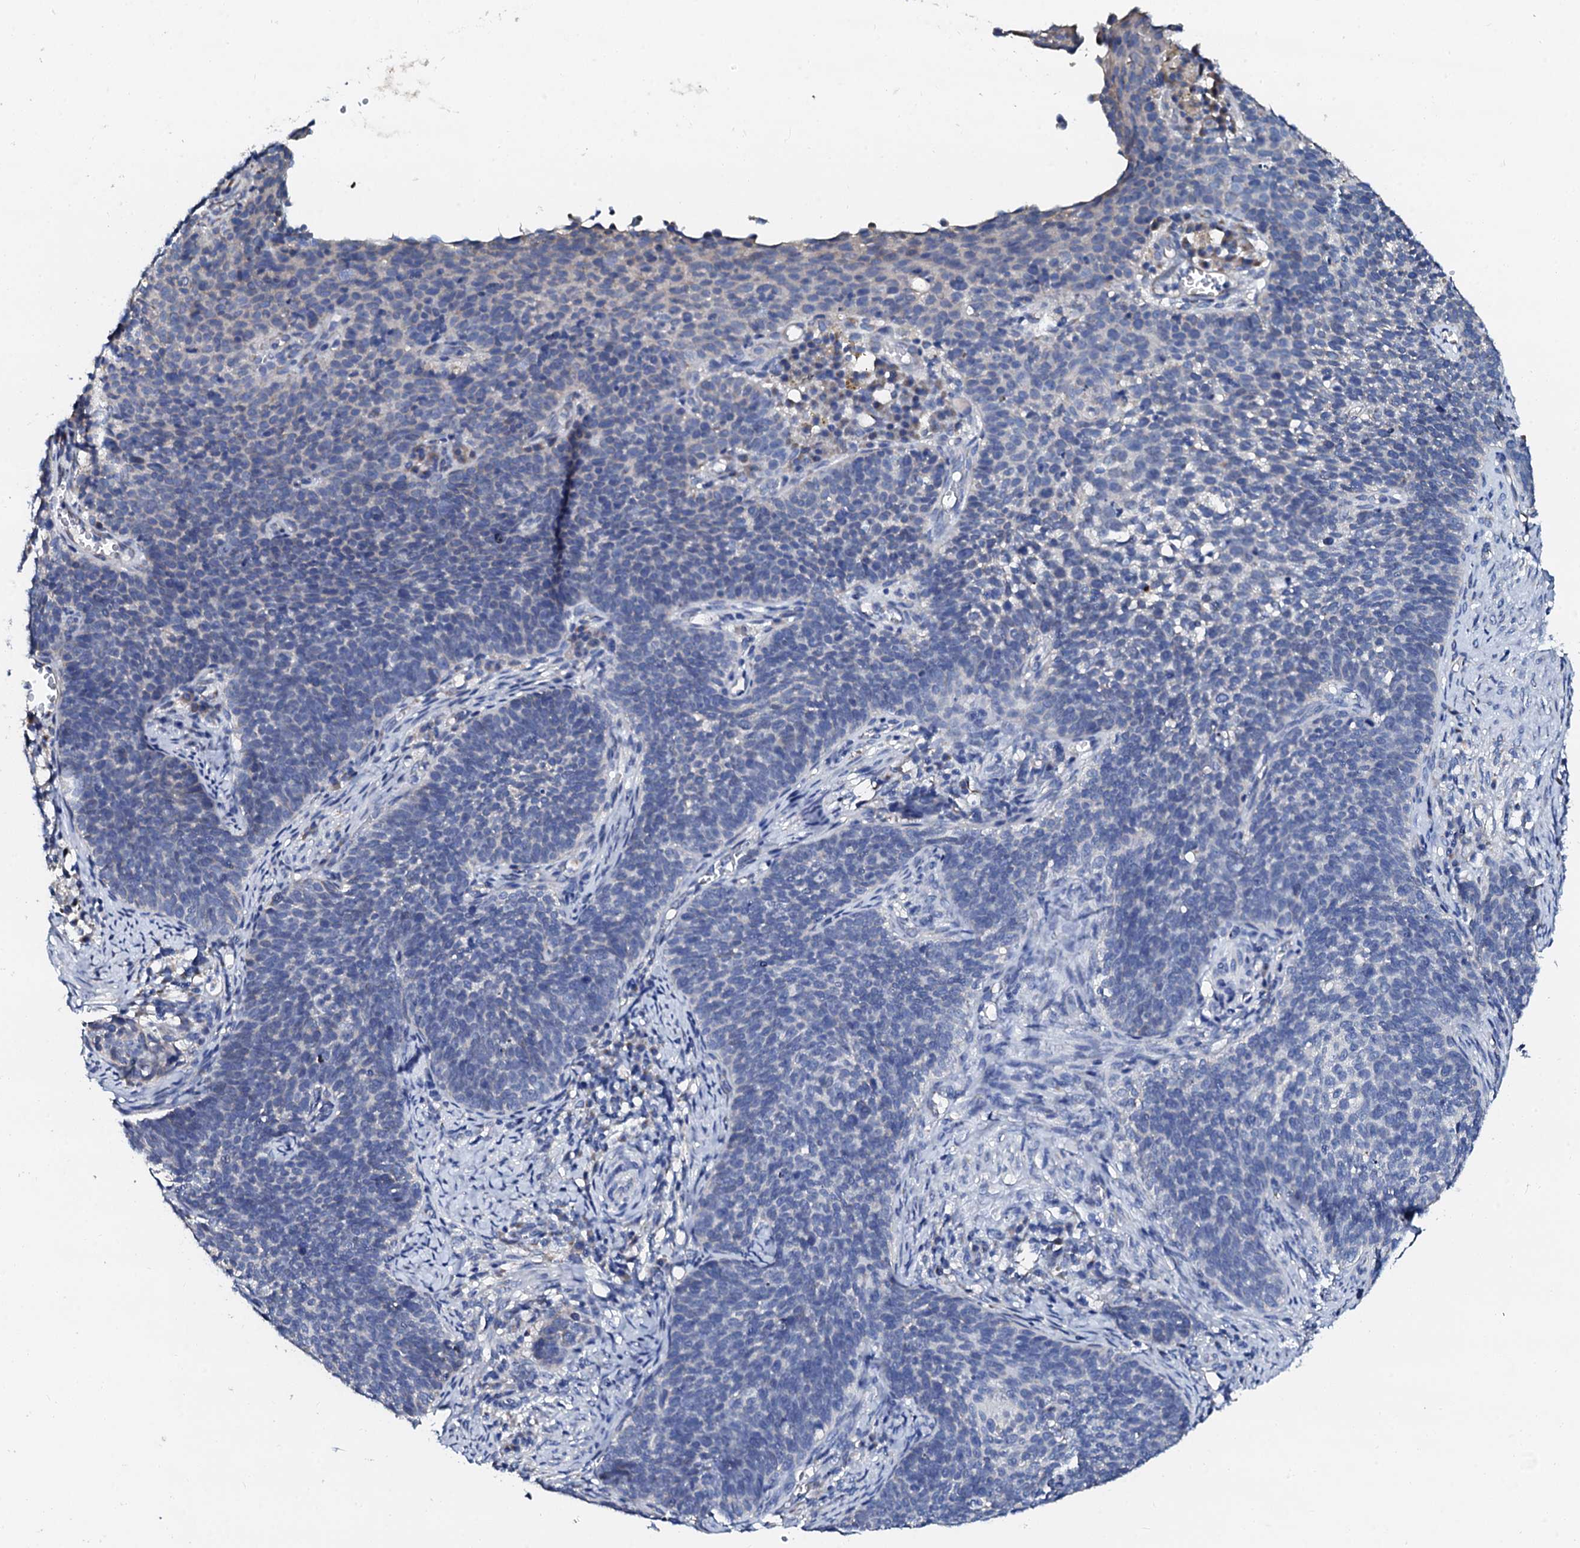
{"staining": {"intensity": "negative", "quantity": "none", "location": "none"}, "tissue": "cervical cancer", "cell_type": "Tumor cells", "image_type": "cancer", "snomed": [{"axis": "morphology", "description": "Normal tissue, NOS"}, {"axis": "morphology", "description": "Squamous cell carcinoma, NOS"}, {"axis": "topography", "description": "Cervix"}], "caption": "Immunohistochemistry (IHC) micrograph of squamous cell carcinoma (cervical) stained for a protein (brown), which displays no positivity in tumor cells.", "gene": "AKAP3", "patient": {"sex": "female", "age": 39}}